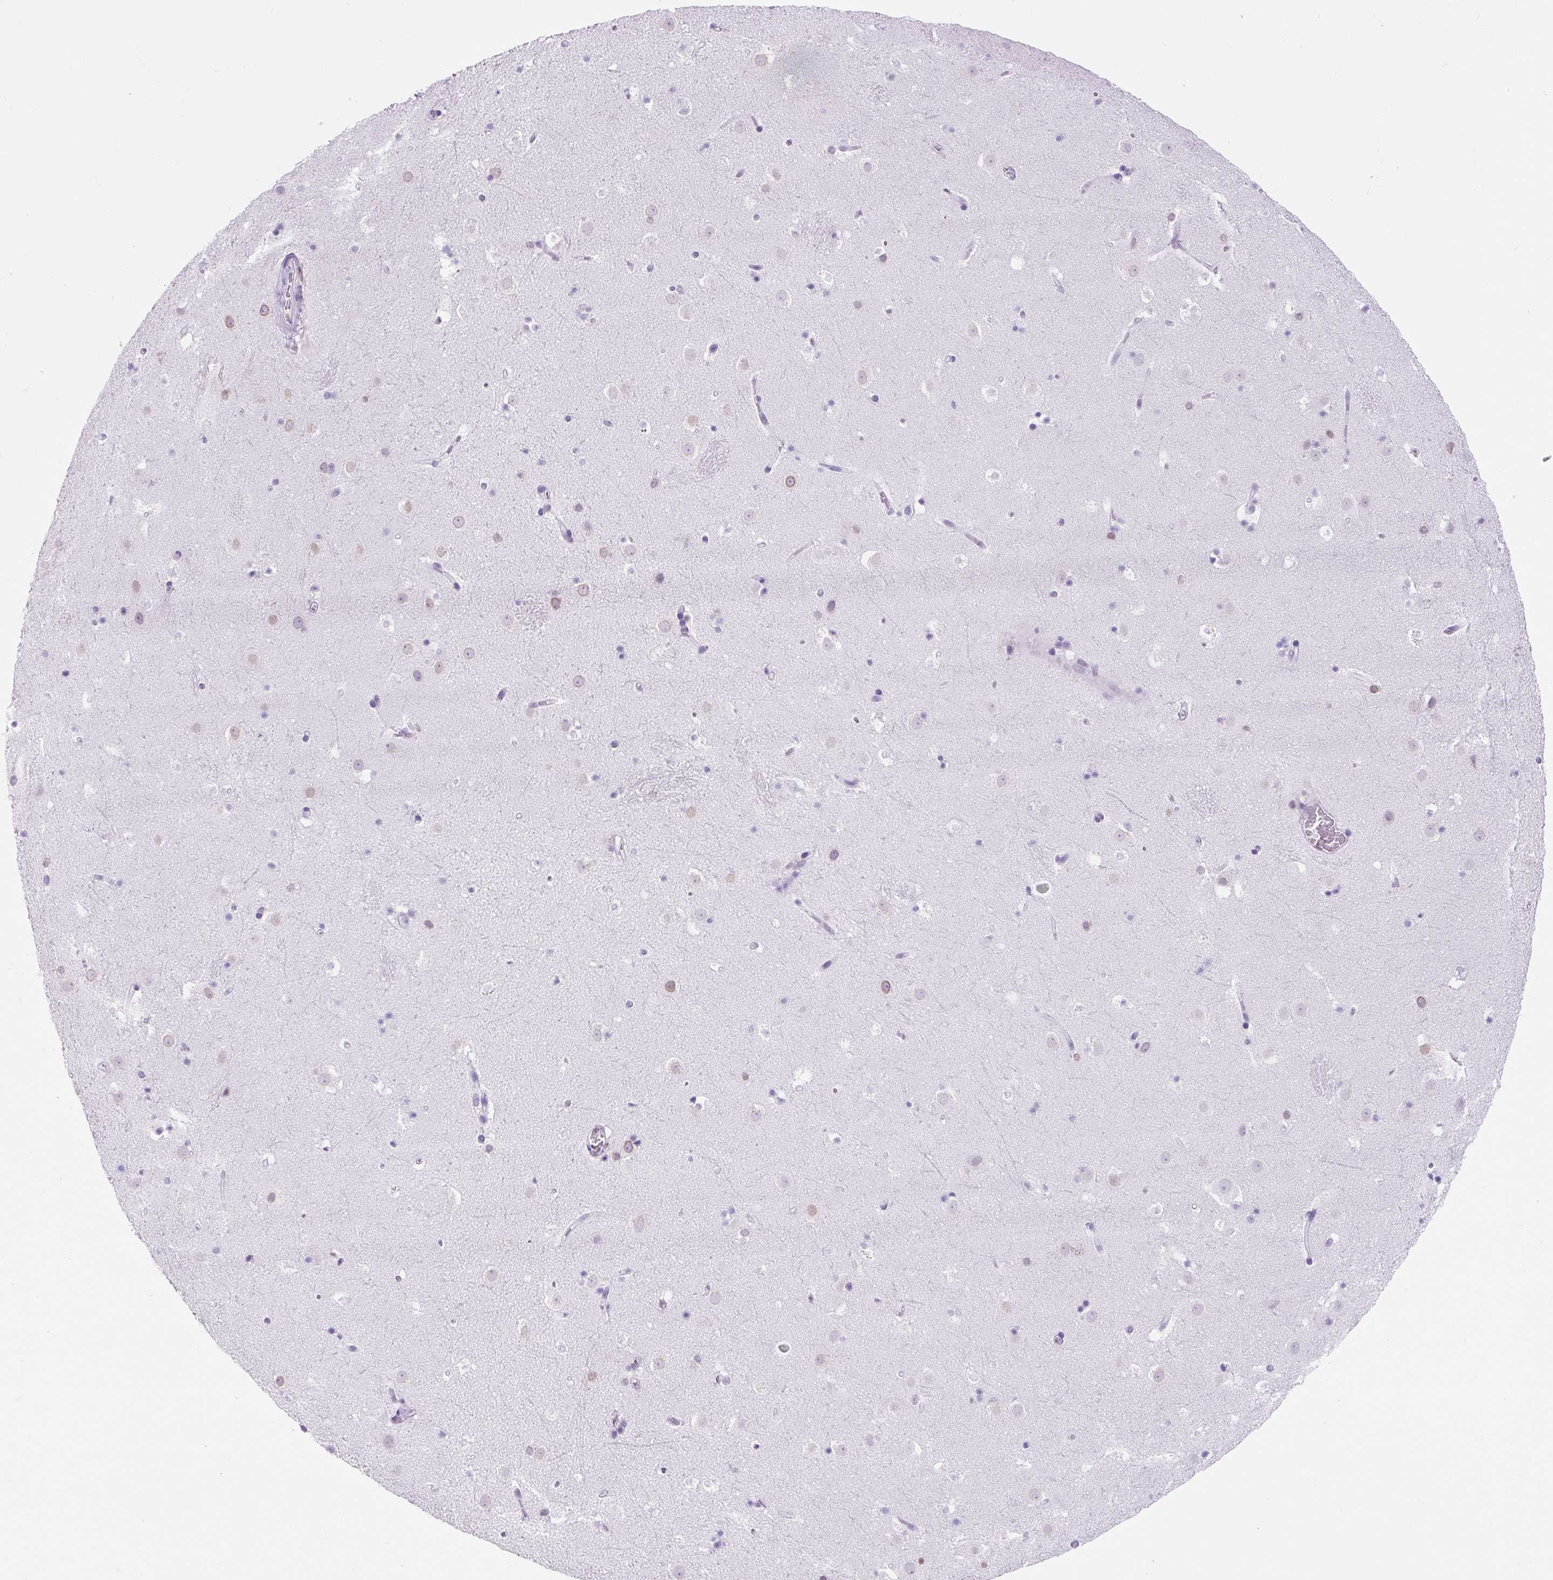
{"staining": {"intensity": "negative", "quantity": "none", "location": "none"}, "tissue": "caudate", "cell_type": "Glial cells", "image_type": "normal", "snomed": [{"axis": "morphology", "description": "Normal tissue, NOS"}, {"axis": "topography", "description": "Lateral ventricle wall"}], "caption": "Normal caudate was stained to show a protein in brown. There is no significant staining in glial cells. The staining was performed using DAB (3,3'-diaminobenzidine) to visualize the protein expression in brown, while the nuclei were stained in blue with hematoxylin (Magnification: 20x).", "gene": "VPREB1", "patient": {"sex": "male", "age": 37}}